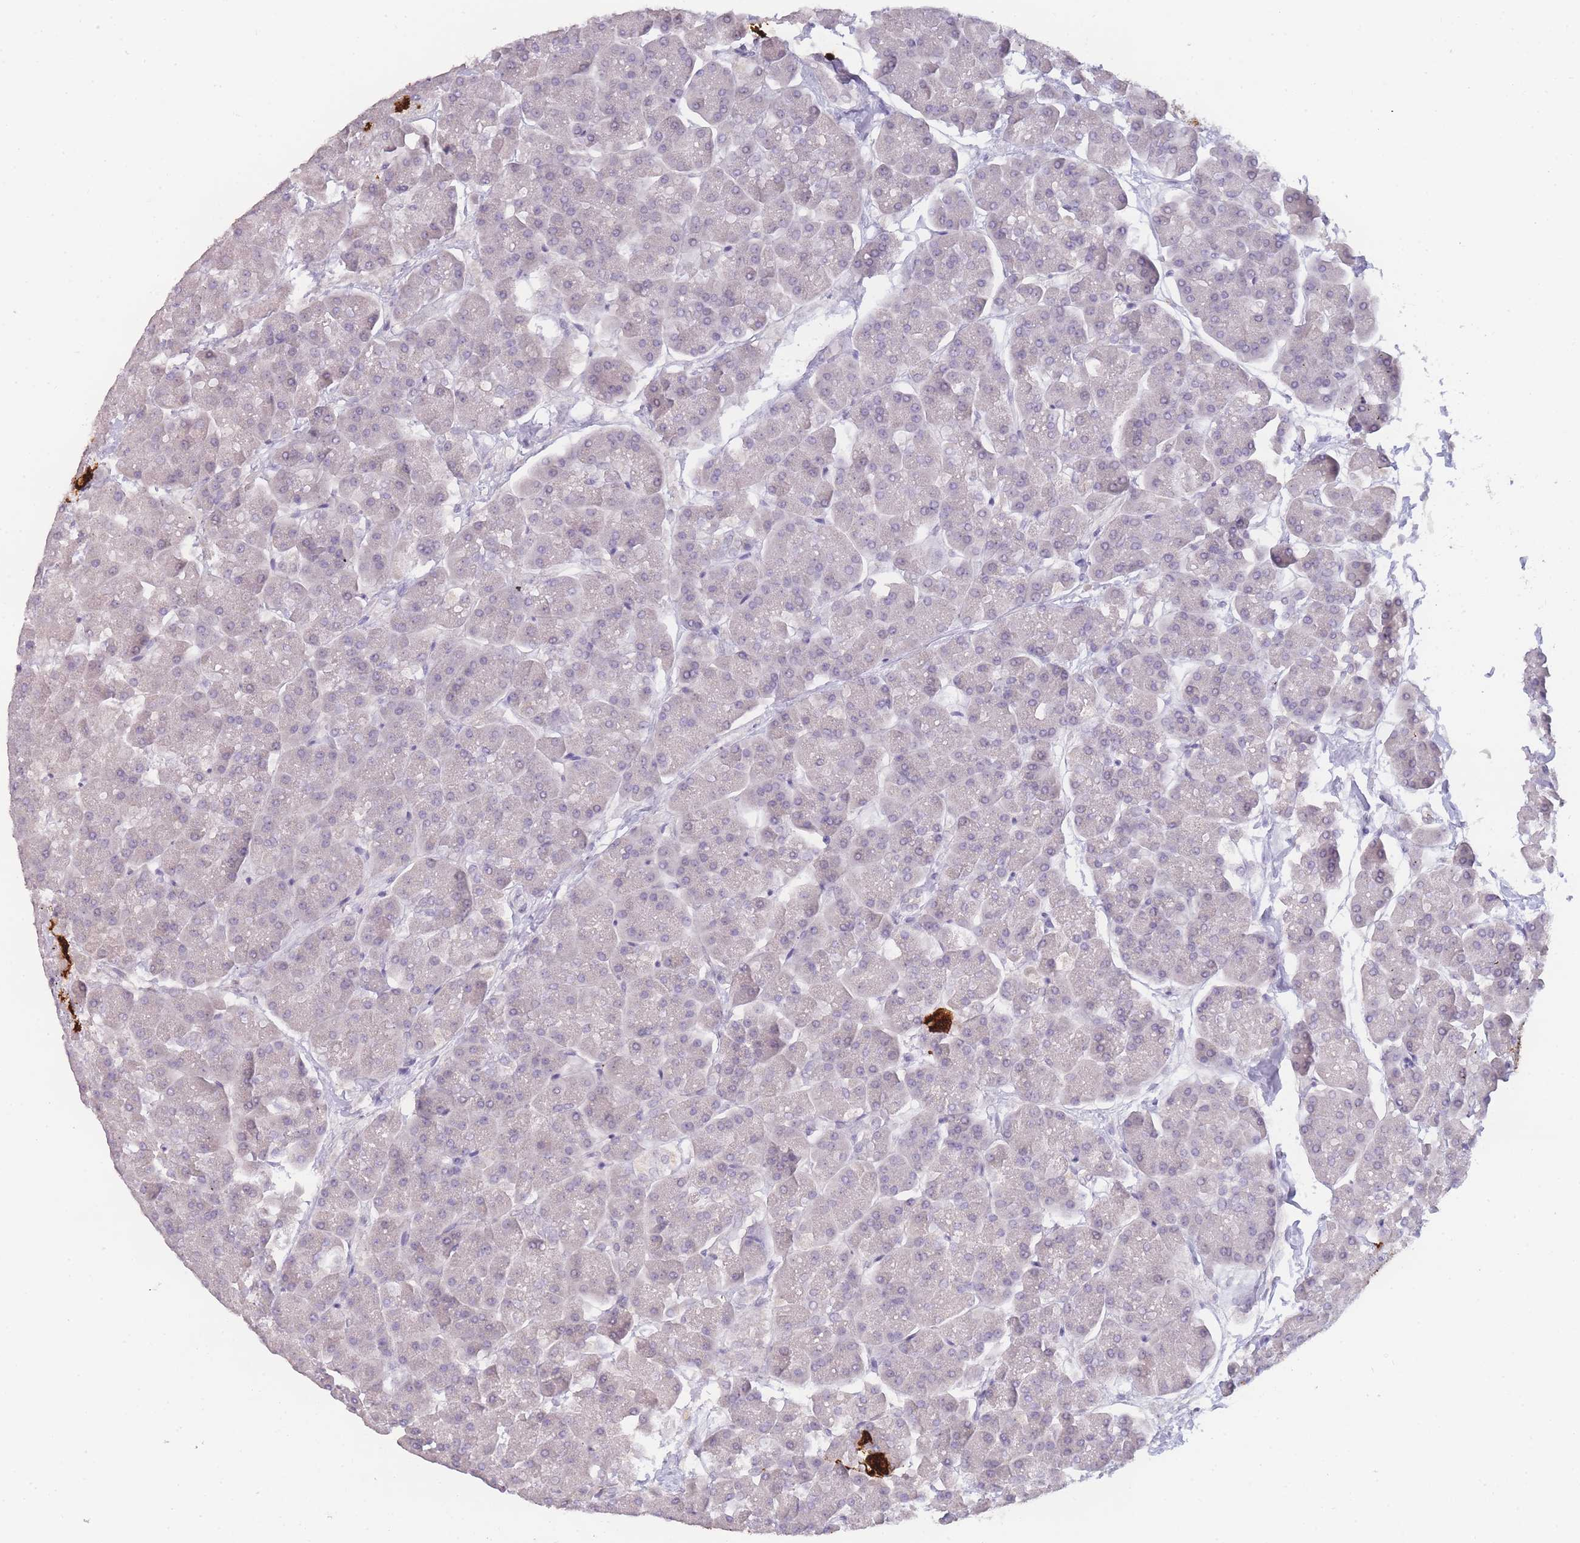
{"staining": {"intensity": "negative", "quantity": "none", "location": "none"}, "tissue": "pancreas", "cell_type": "Exocrine glandular cells", "image_type": "normal", "snomed": [{"axis": "morphology", "description": "Normal tissue, NOS"}, {"axis": "topography", "description": "Pancreas"}, {"axis": "topography", "description": "Peripheral nerve tissue"}], "caption": "DAB (3,3'-diaminobenzidine) immunohistochemical staining of unremarkable pancreas demonstrates no significant staining in exocrine glandular cells. Brightfield microscopy of immunohistochemistry stained with DAB (3,3'-diaminobenzidine) (brown) and hematoxylin (blue), captured at high magnification.", "gene": "INS", "patient": {"sex": "male", "age": 54}}